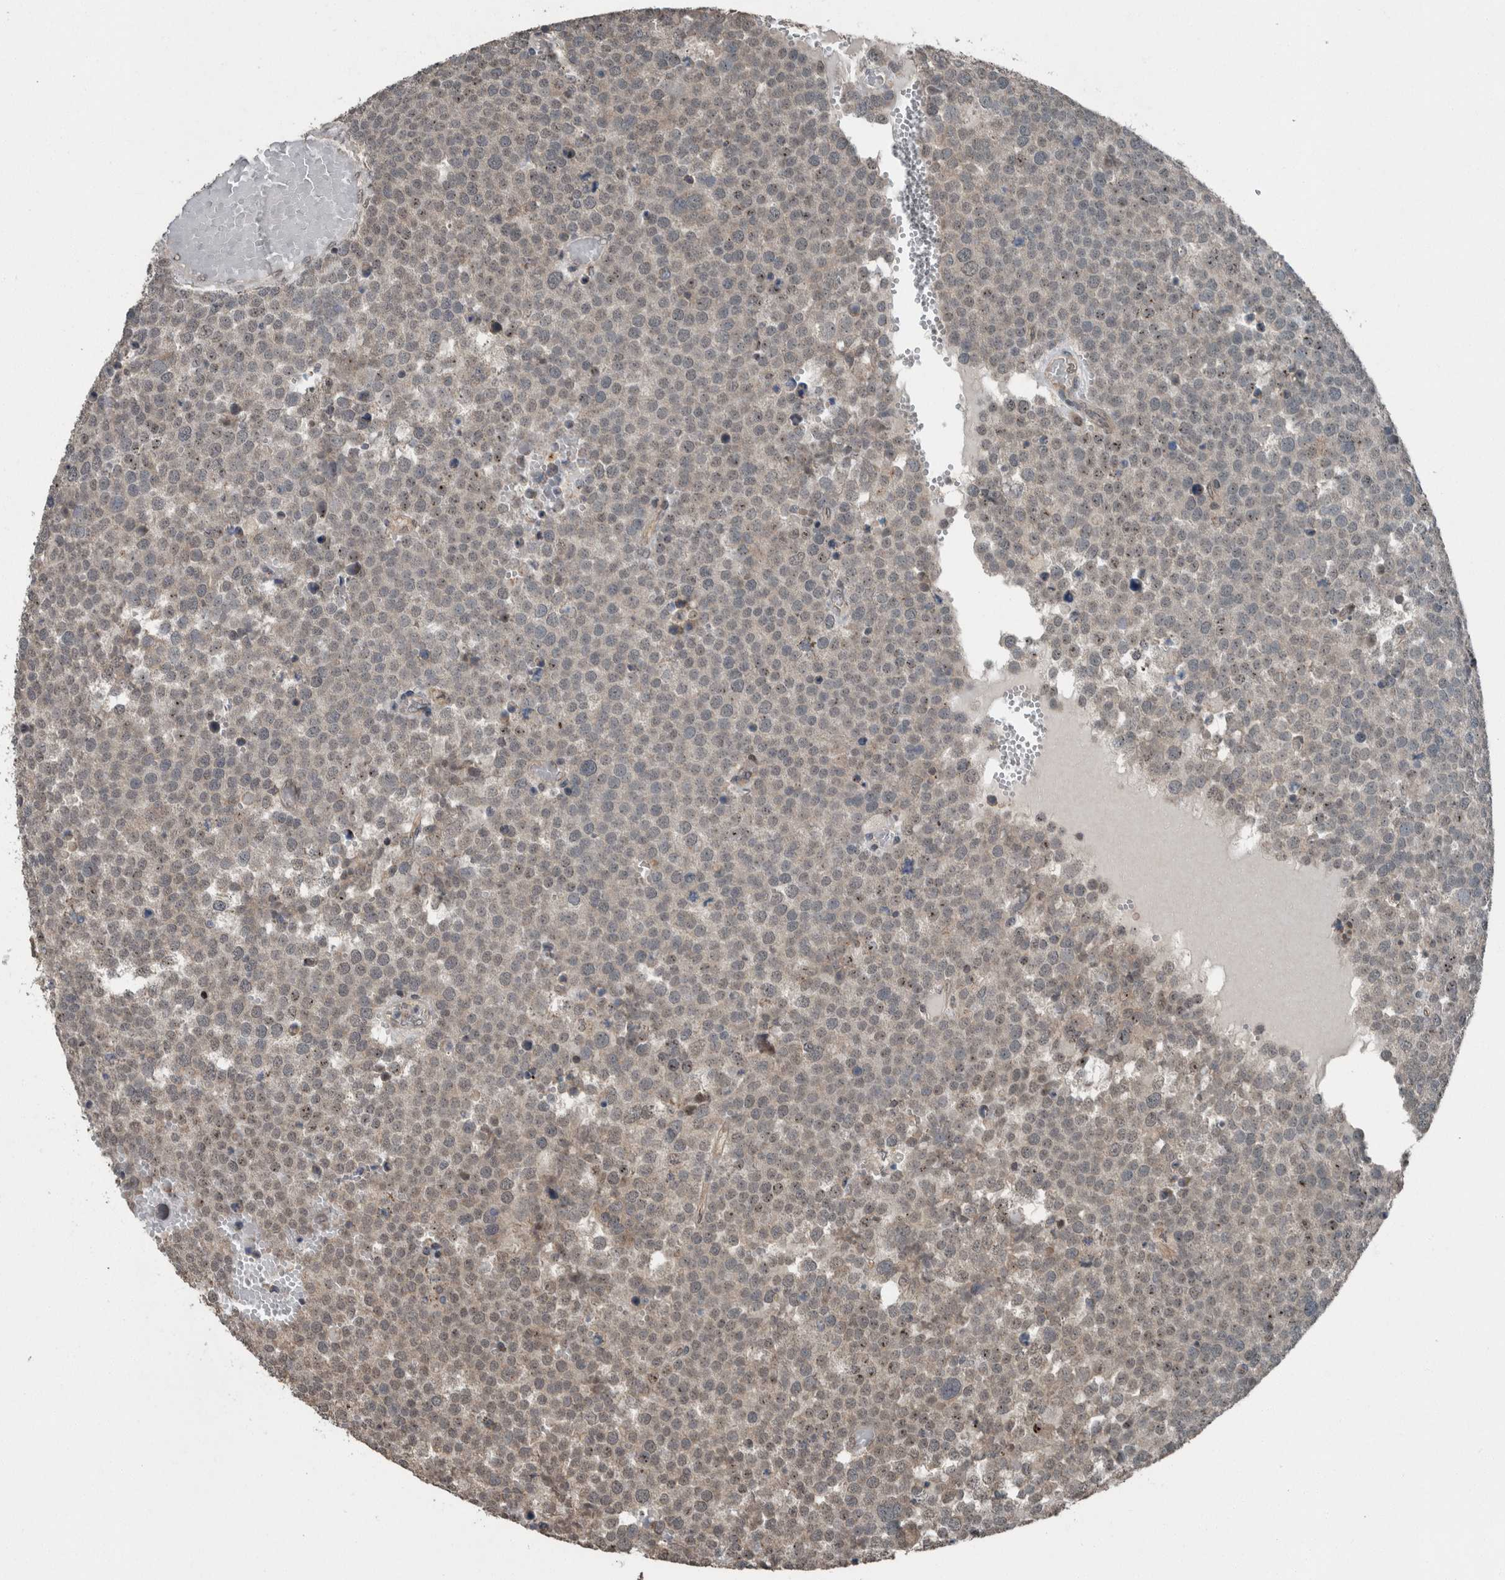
{"staining": {"intensity": "negative", "quantity": "none", "location": "none"}, "tissue": "testis cancer", "cell_type": "Tumor cells", "image_type": "cancer", "snomed": [{"axis": "morphology", "description": "Seminoma, NOS"}, {"axis": "topography", "description": "Testis"}], "caption": "Protein analysis of seminoma (testis) shows no significant expression in tumor cells. (Brightfield microscopy of DAB (3,3'-diaminobenzidine) immunohistochemistry at high magnification).", "gene": "MYO1E", "patient": {"sex": "male", "age": 71}}